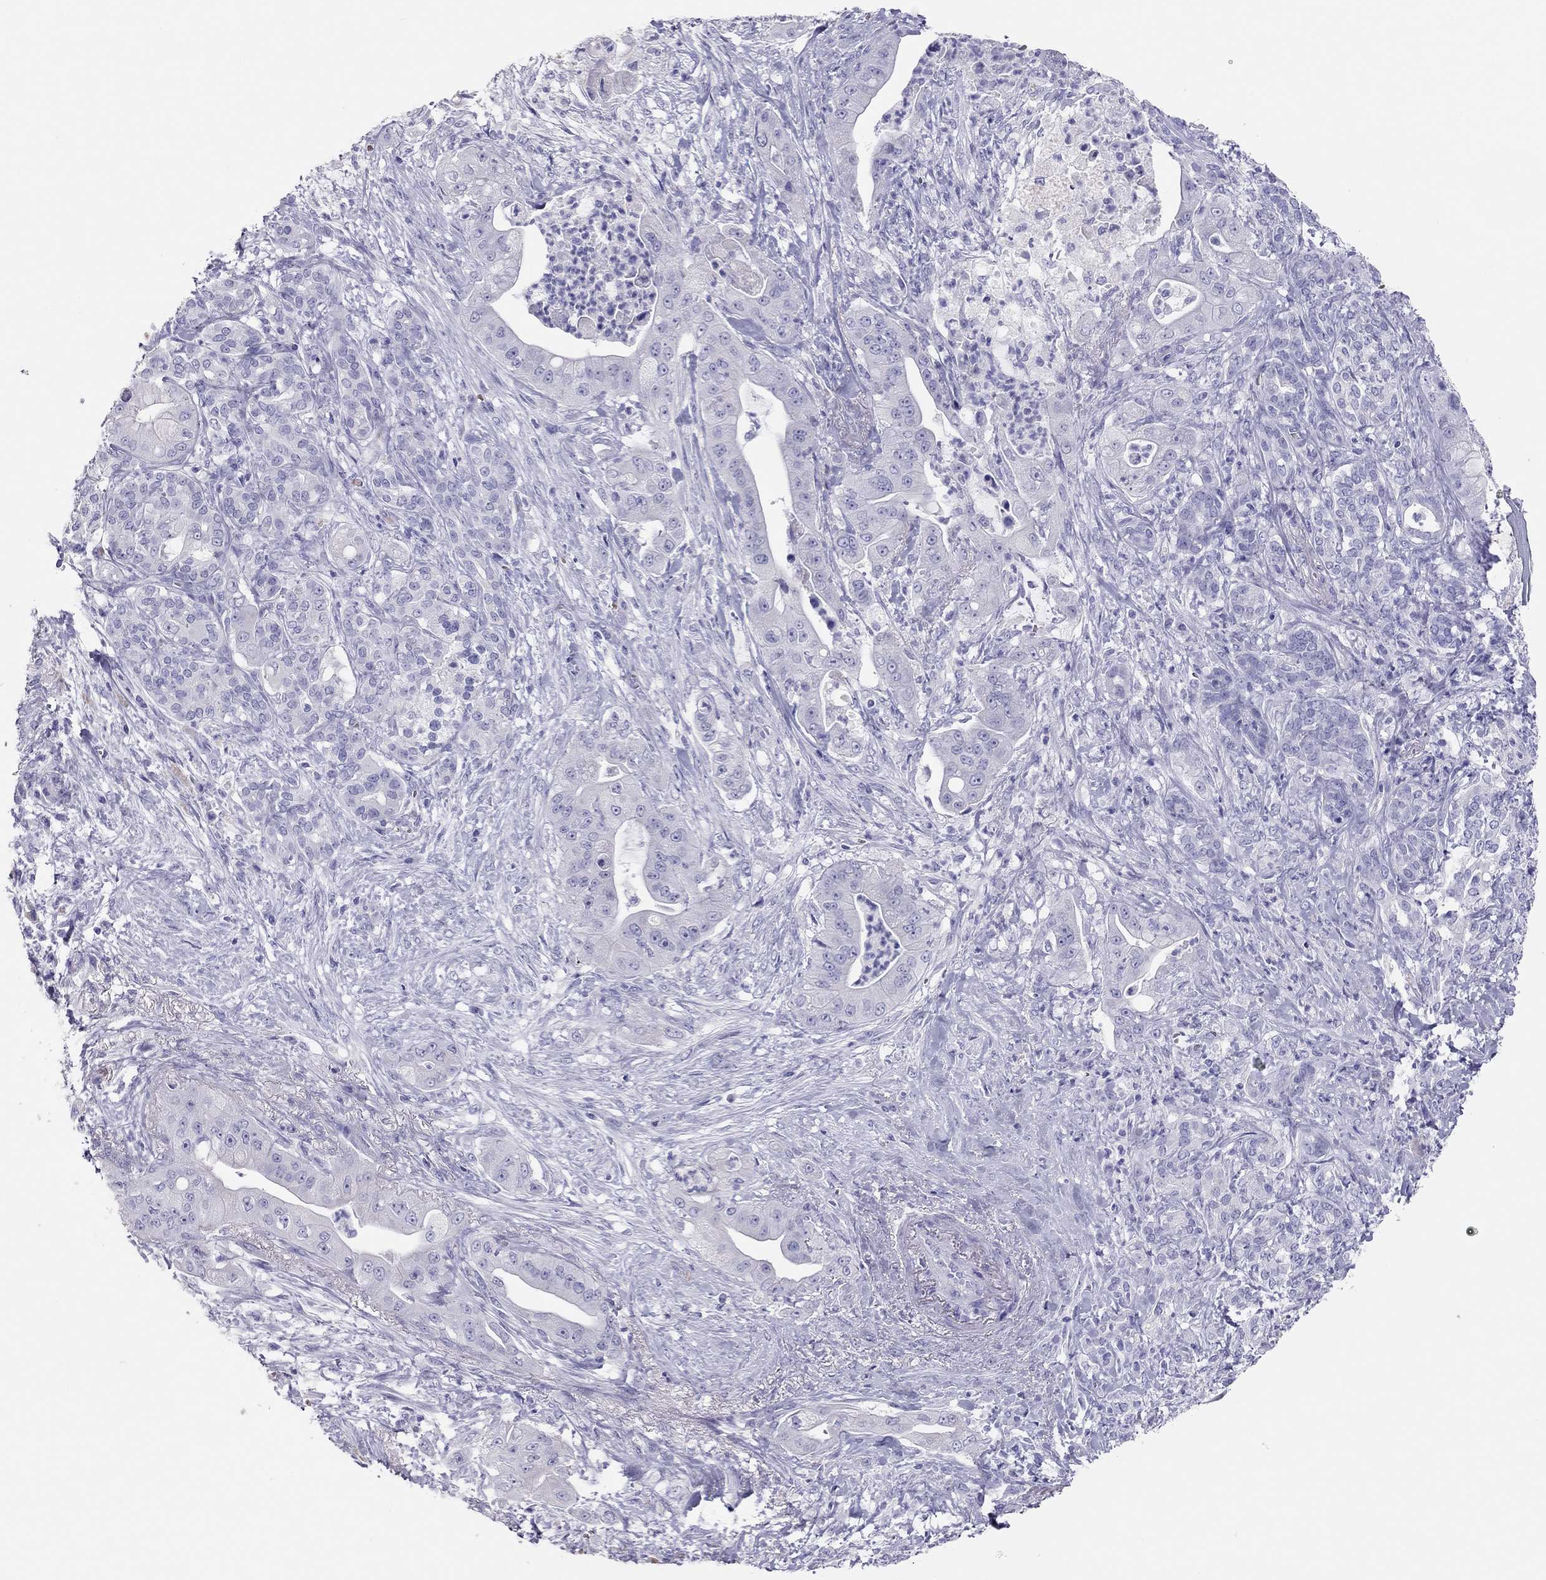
{"staining": {"intensity": "negative", "quantity": "none", "location": "none"}, "tissue": "pancreatic cancer", "cell_type": "Tumor cells", "image_type": "cancer", "snomed": [{"axis": "morphology", "description": "Normal tissue, NOS"}, {"axis": "morphology", "description": "Inflammation, NOS"}, {"axis": "morphology", "description": "Adenocarcinoma, NOS"}, {"axis": "topography", "description": "Pancreas"}], "caption": "Immunohistochemical staining of pancreatic cancer reveals no significant positivity in tumor cells.", "gene": "TSHB", "patient": {"sex": "male", "age": 57}}